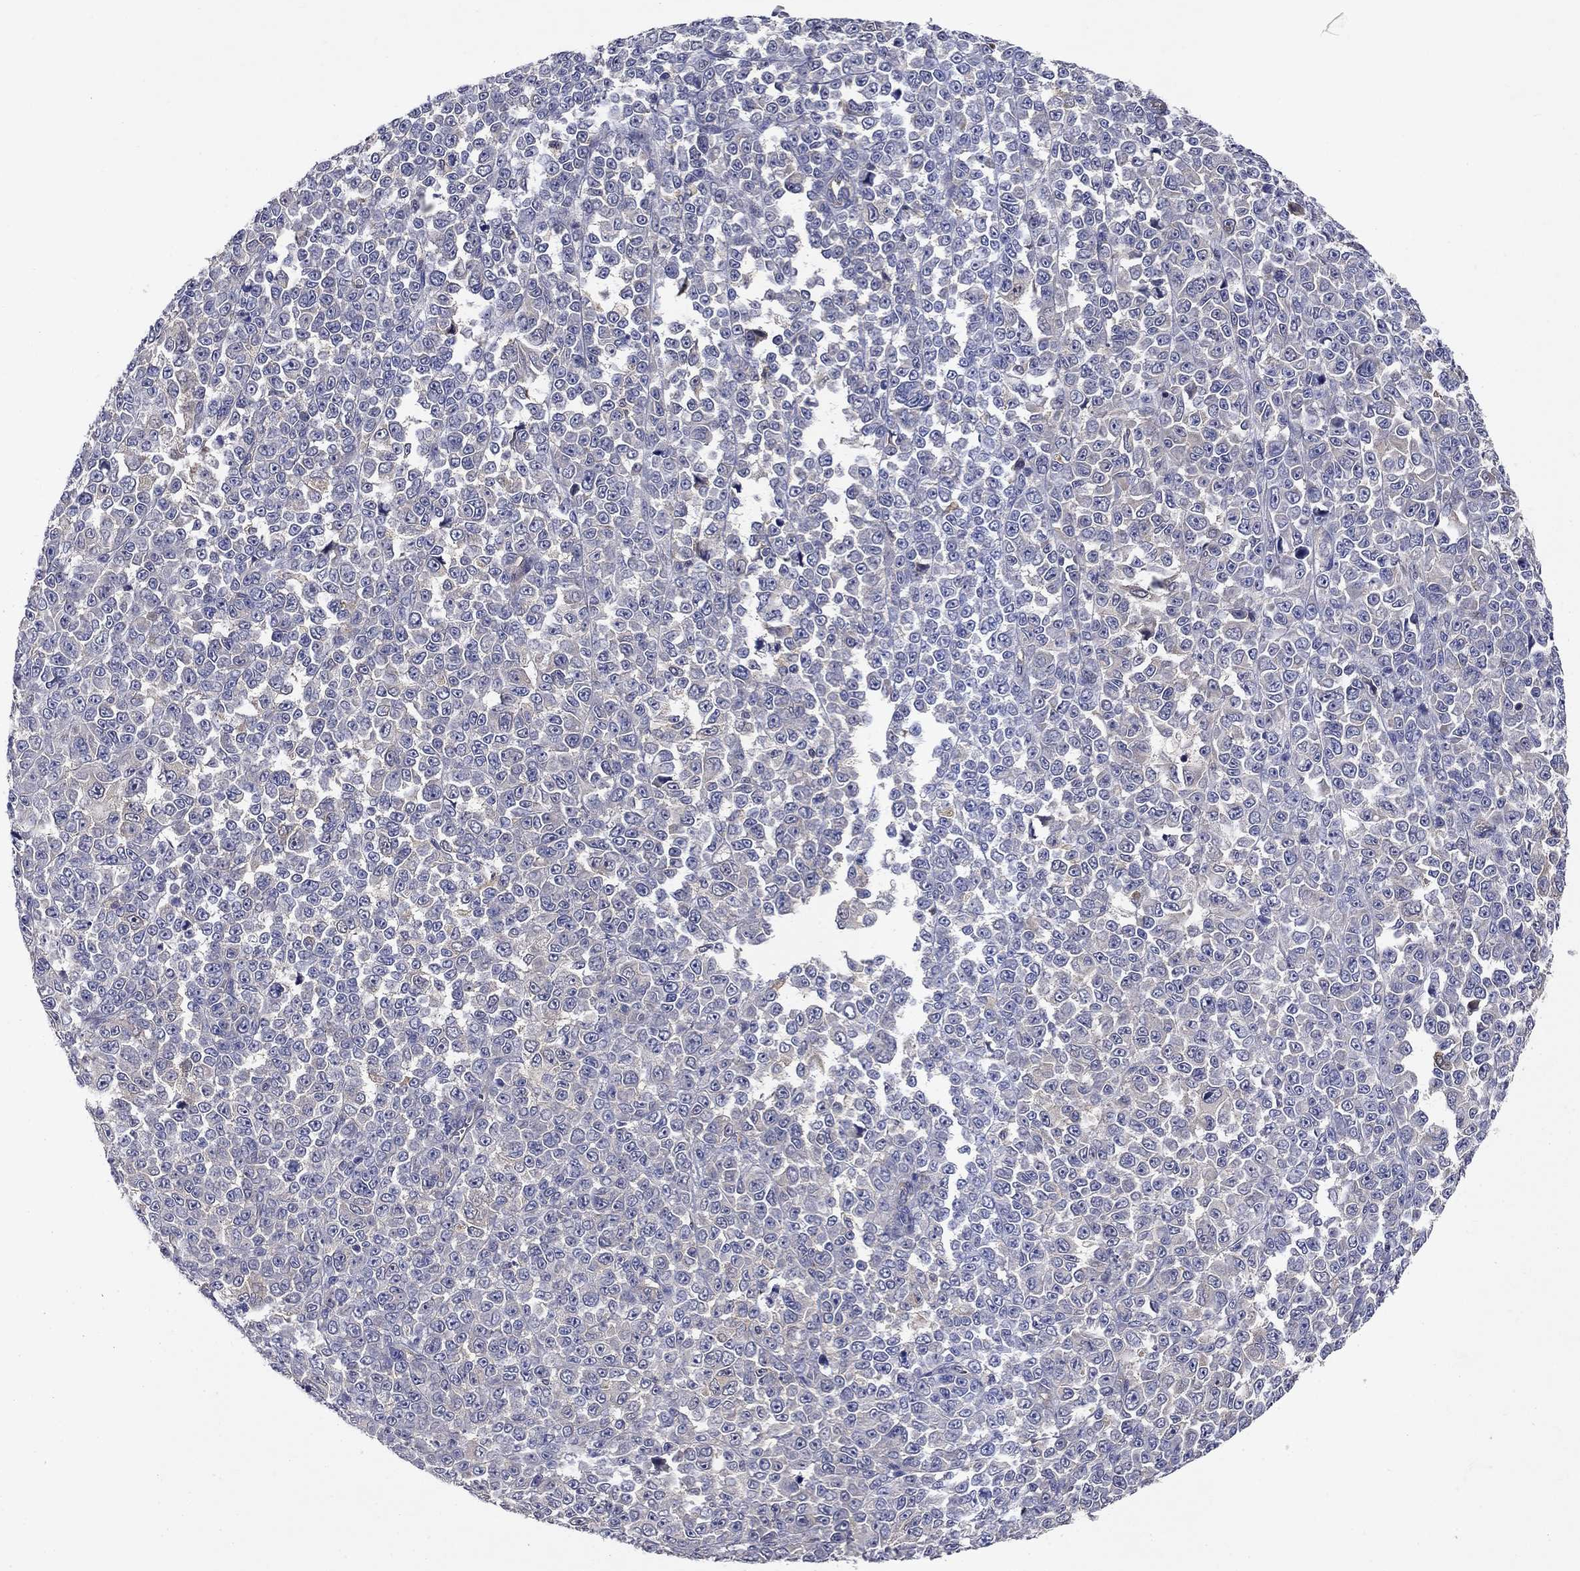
{"staining": {"intensity": "negative", "quantity": "none", "location": "none"}, "tissue": "melanoma", "cell_type": "Tumor cells", "image_type": "cancer", "snomed": [{"axis": "morphology", "description": "Malignant melanoma, NOS"}, {"axis": "topography", "description": "Skin"}], "caption": "DAB immunohistochemical staining of human melanoma exhibits no significant expression in tumor cells.", "gene": "GLTP", "patient": {"sex": "female", "age": 95}}